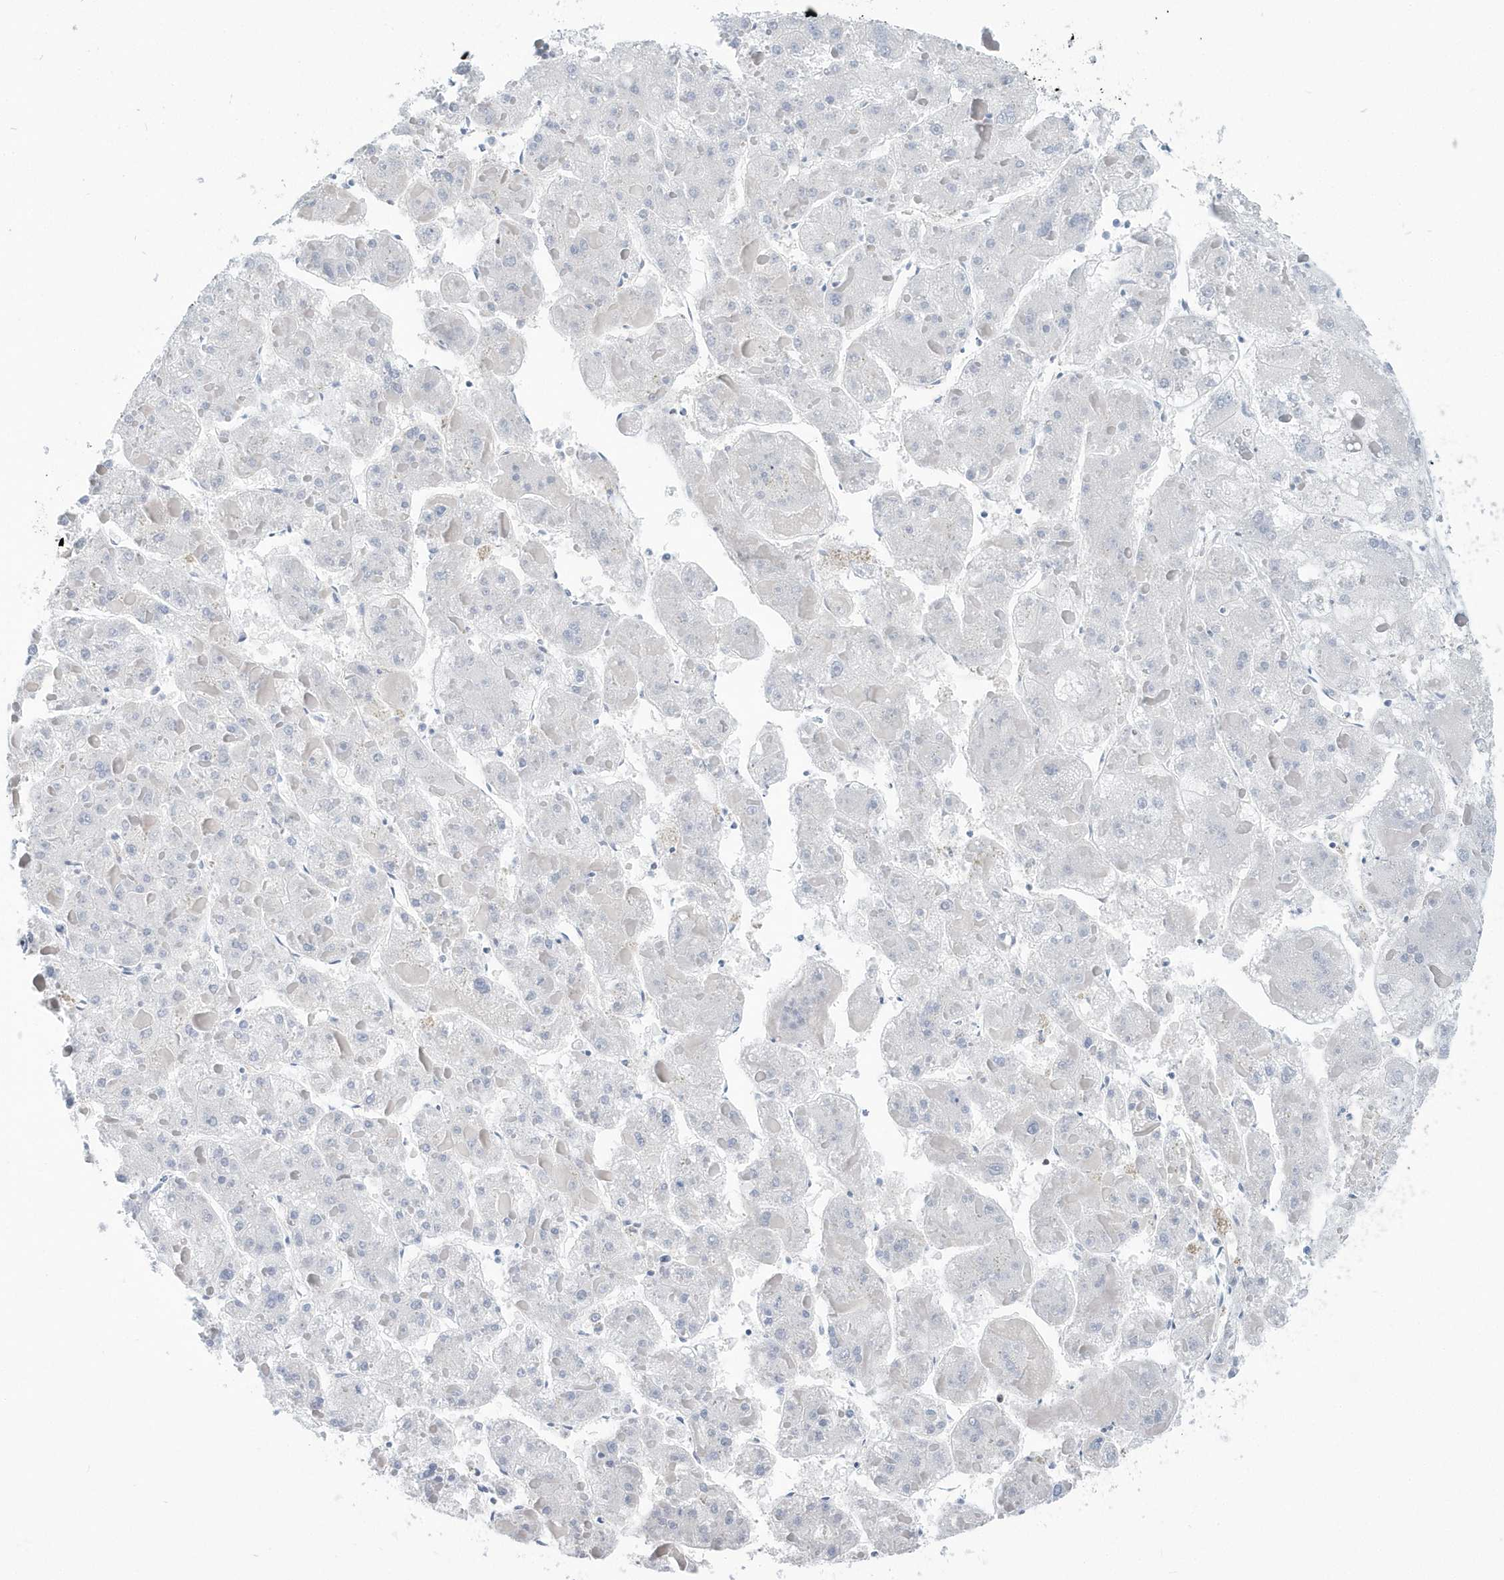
{"staining": {"intensity": "negative", "quantity": "none", "location": "none"}, "tissue": "liver cancer", "cell_type": "Tumor cells", "image_type": "cancer", "snomed": [{"axis": "morphology", "description": "Carcinoma, Hepatocellular, NOS"}, {"axis": "topography", "description": "Liver"}], "caption": "Tumor cells are negative for brown protein staining in liver cancer (hepatocellular carcinoma).", "gene": "MACROH2A2", "patient": {"sex": "female", "age": 73}}